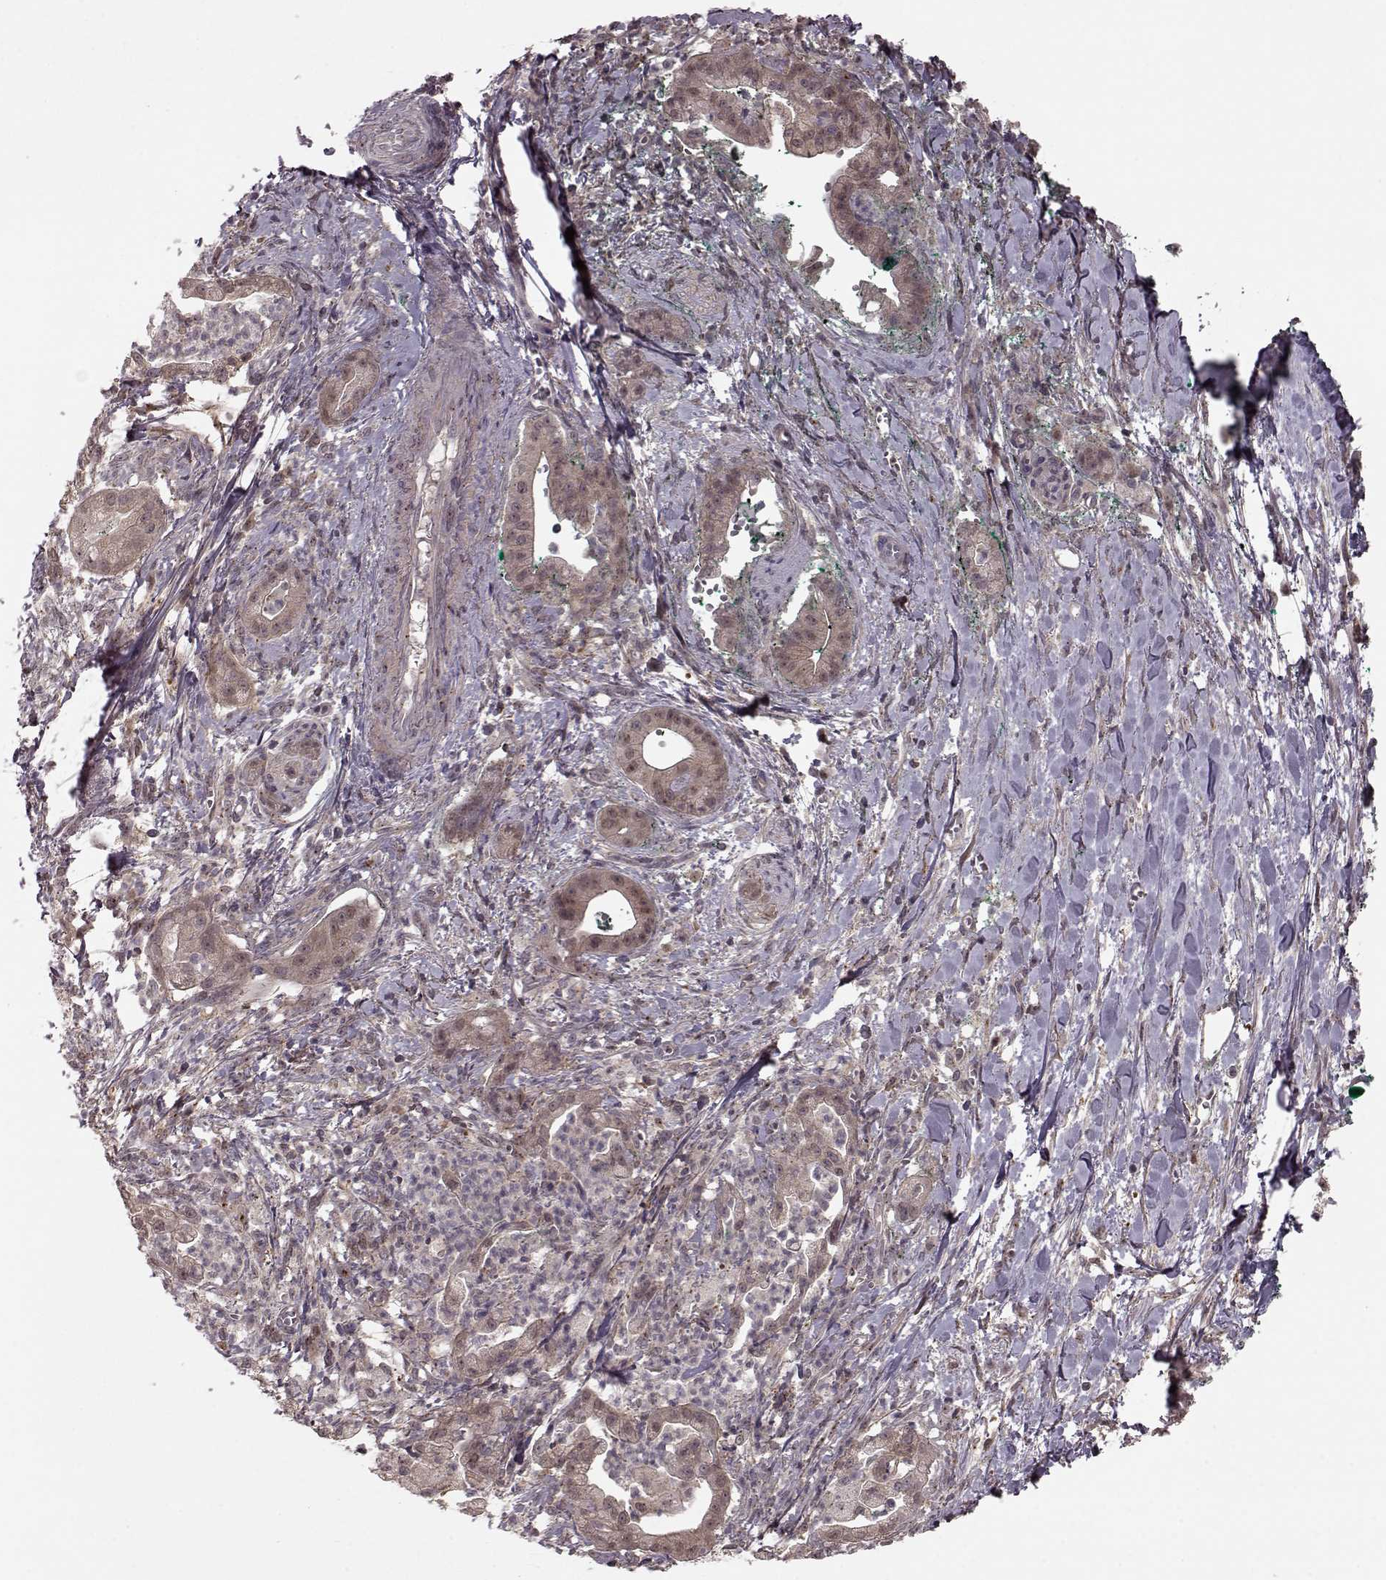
{"staining": {"intensity": "weak", "quantity": "25%-75%", "location": "cytoplasmic/membranous"}, "tissue": "pancreatic cancer", "cell_type": "Tumor cells", "image_type": "cancer", "snomed": [{"axis": "morphology", "description": "Normal tissue, NOS"}, {"axis": "morphology", "description": "Adenocarcinoma, NOS"}, {"axis": "topography", "description": "Lymph node"}, {"axis": "topography", "description": "Pancreas"}], "caption": "Pancreatic adenocarcinoma was stained to show a protein in brown. There is low levels of weak cytoplasmic/membranous expression in about 25%-75% of tumor cells. The protein of interest is shown in brown color, while the nuclei are stained blue.", "gene": "GSS", "patient": {"sex": "female", "age": 58}}